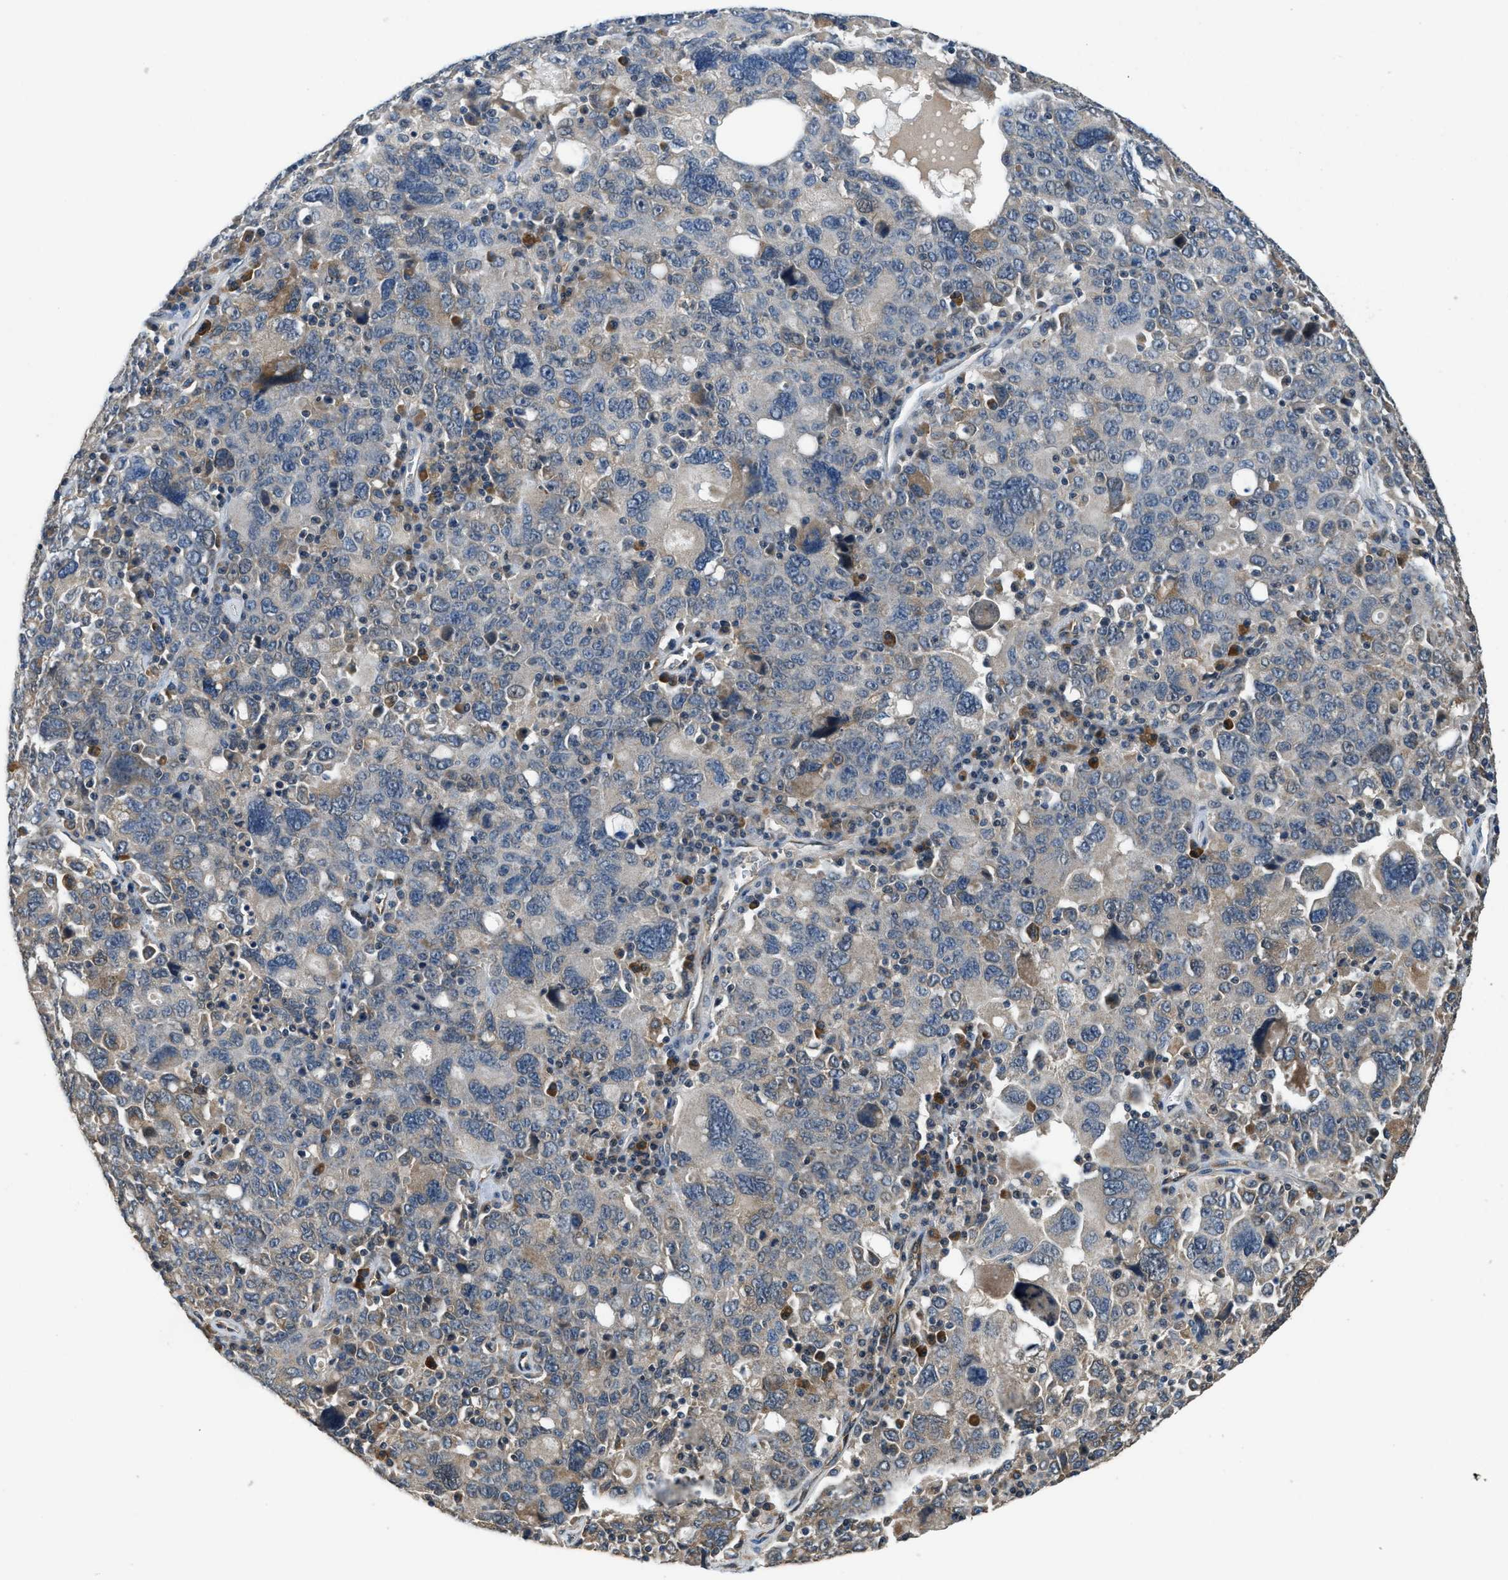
{"staining": {"intensity": "weak", "quantity": "<25%", "location": "cytoplasmic/membranous"}, "tissue": "ovarian cancer", "cell_type": "Tumor cells", "image_type": "cancer", "snomed": [{"axis": "morphology", "description": "Carcinoma, endometroid"}, {"axis": "topography", "description": "Ovary"}], "caption": "An IHC histopathology image of endometroid carcinoma (ovarian) is shown. There is no staining in tumor cells of endometroid carcinoma (ovarian). (DAB (3,3'-diaminobenzidine) immunohistochemistry with hematoxylin counter stain).", "gene": "SSH2", "patient": {"sex": "female", "age": 62}}